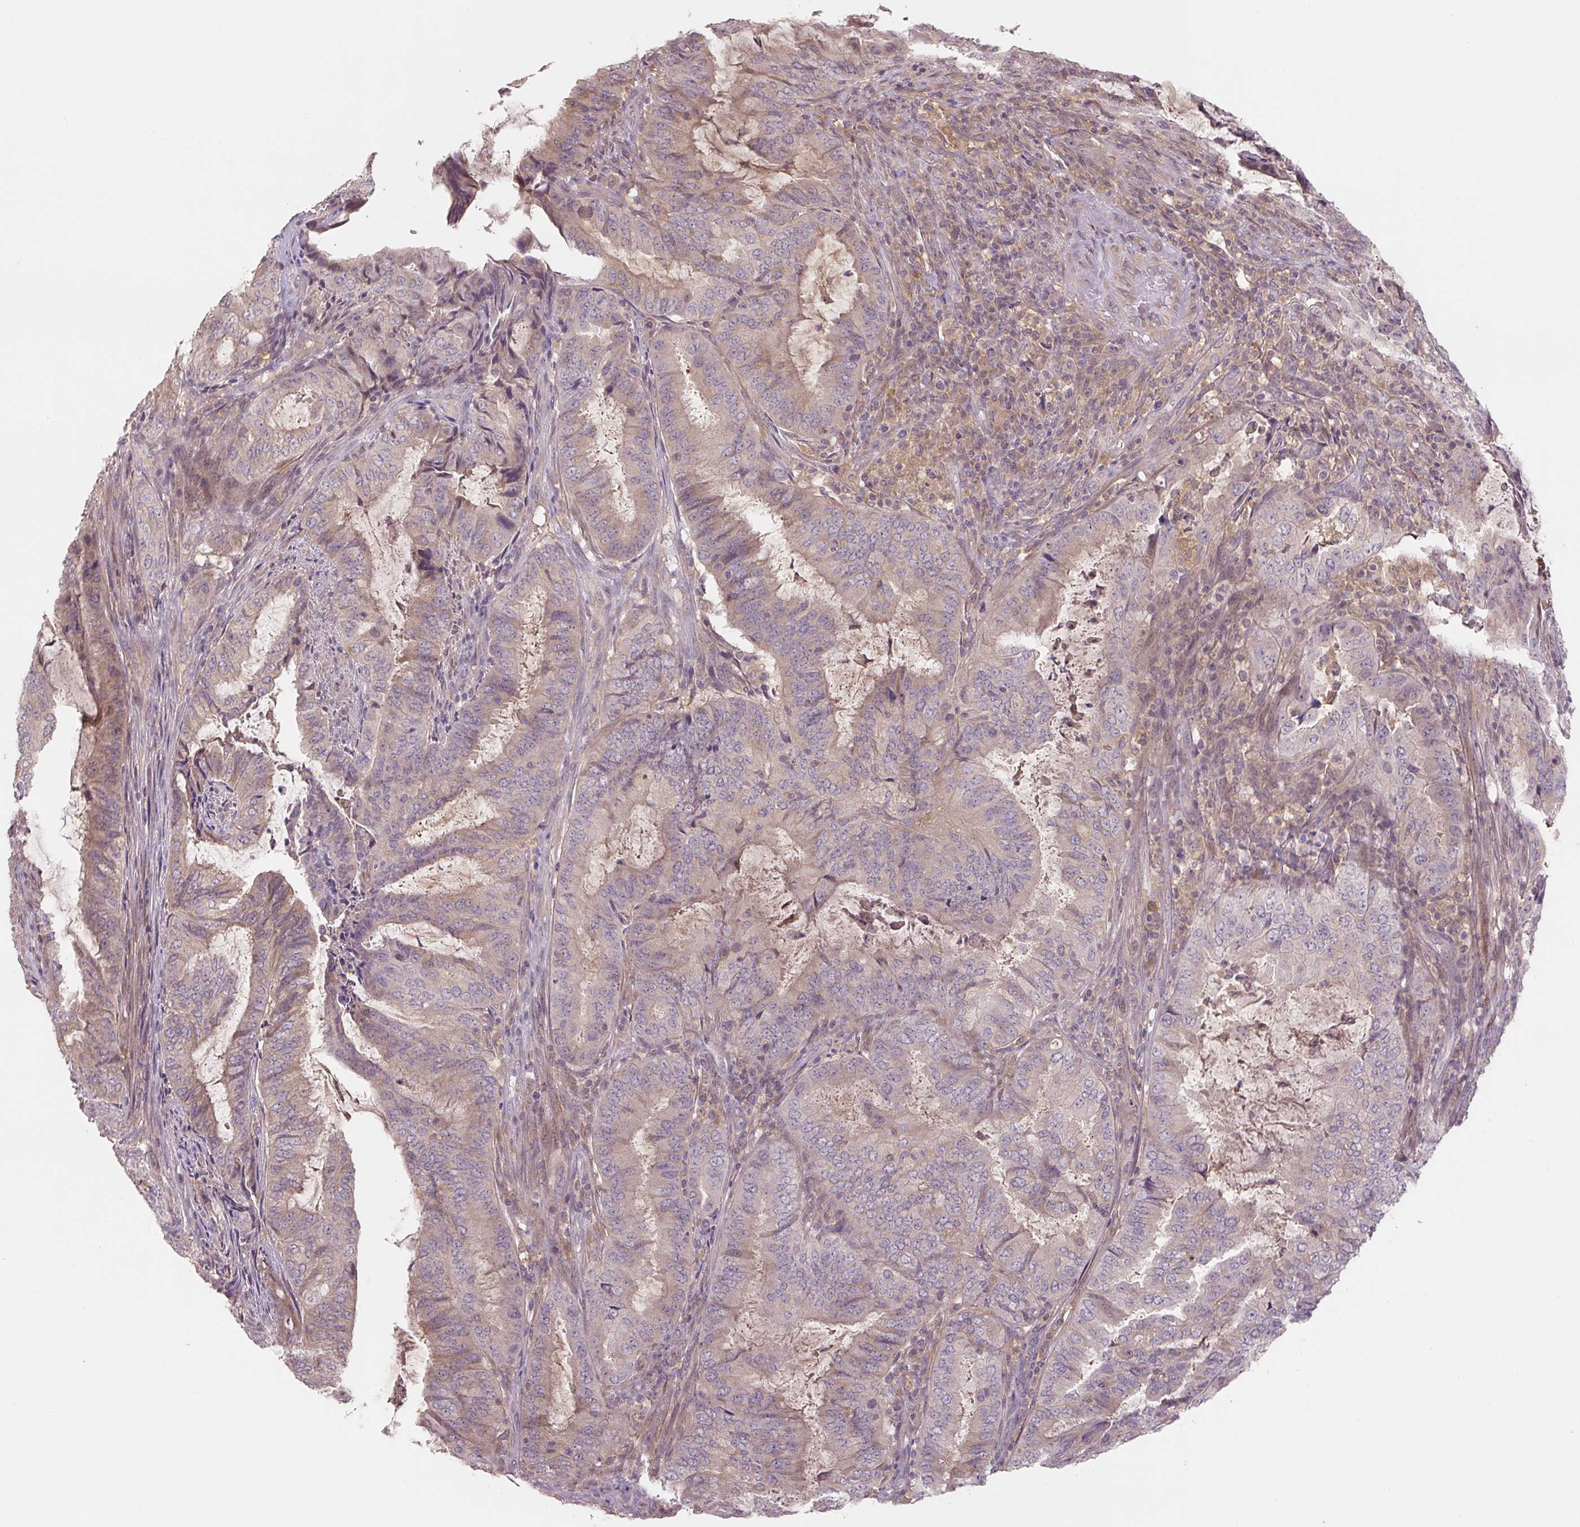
{"staining": {"intensity": "weak", "quantity": "25%-75%", "location": "cytoplasmic/membranous"}, "tissue": "endometrial cancer", "cell_type": "Tumor cells", "image_type": "cancer", "snomed": [{"axis": "morphology", "description": "Adenocarcinoma, NOS"}, {"axis": "topography", "description": "Endometrium"}], "caption": "Protein expression analysis of endometrial cancer shows weak cytoplasmic/membranous positivity in about 25%-75% of tumor cells.", "gene": "C2orf73", "patient": {"sex": "female", "age": 51}}